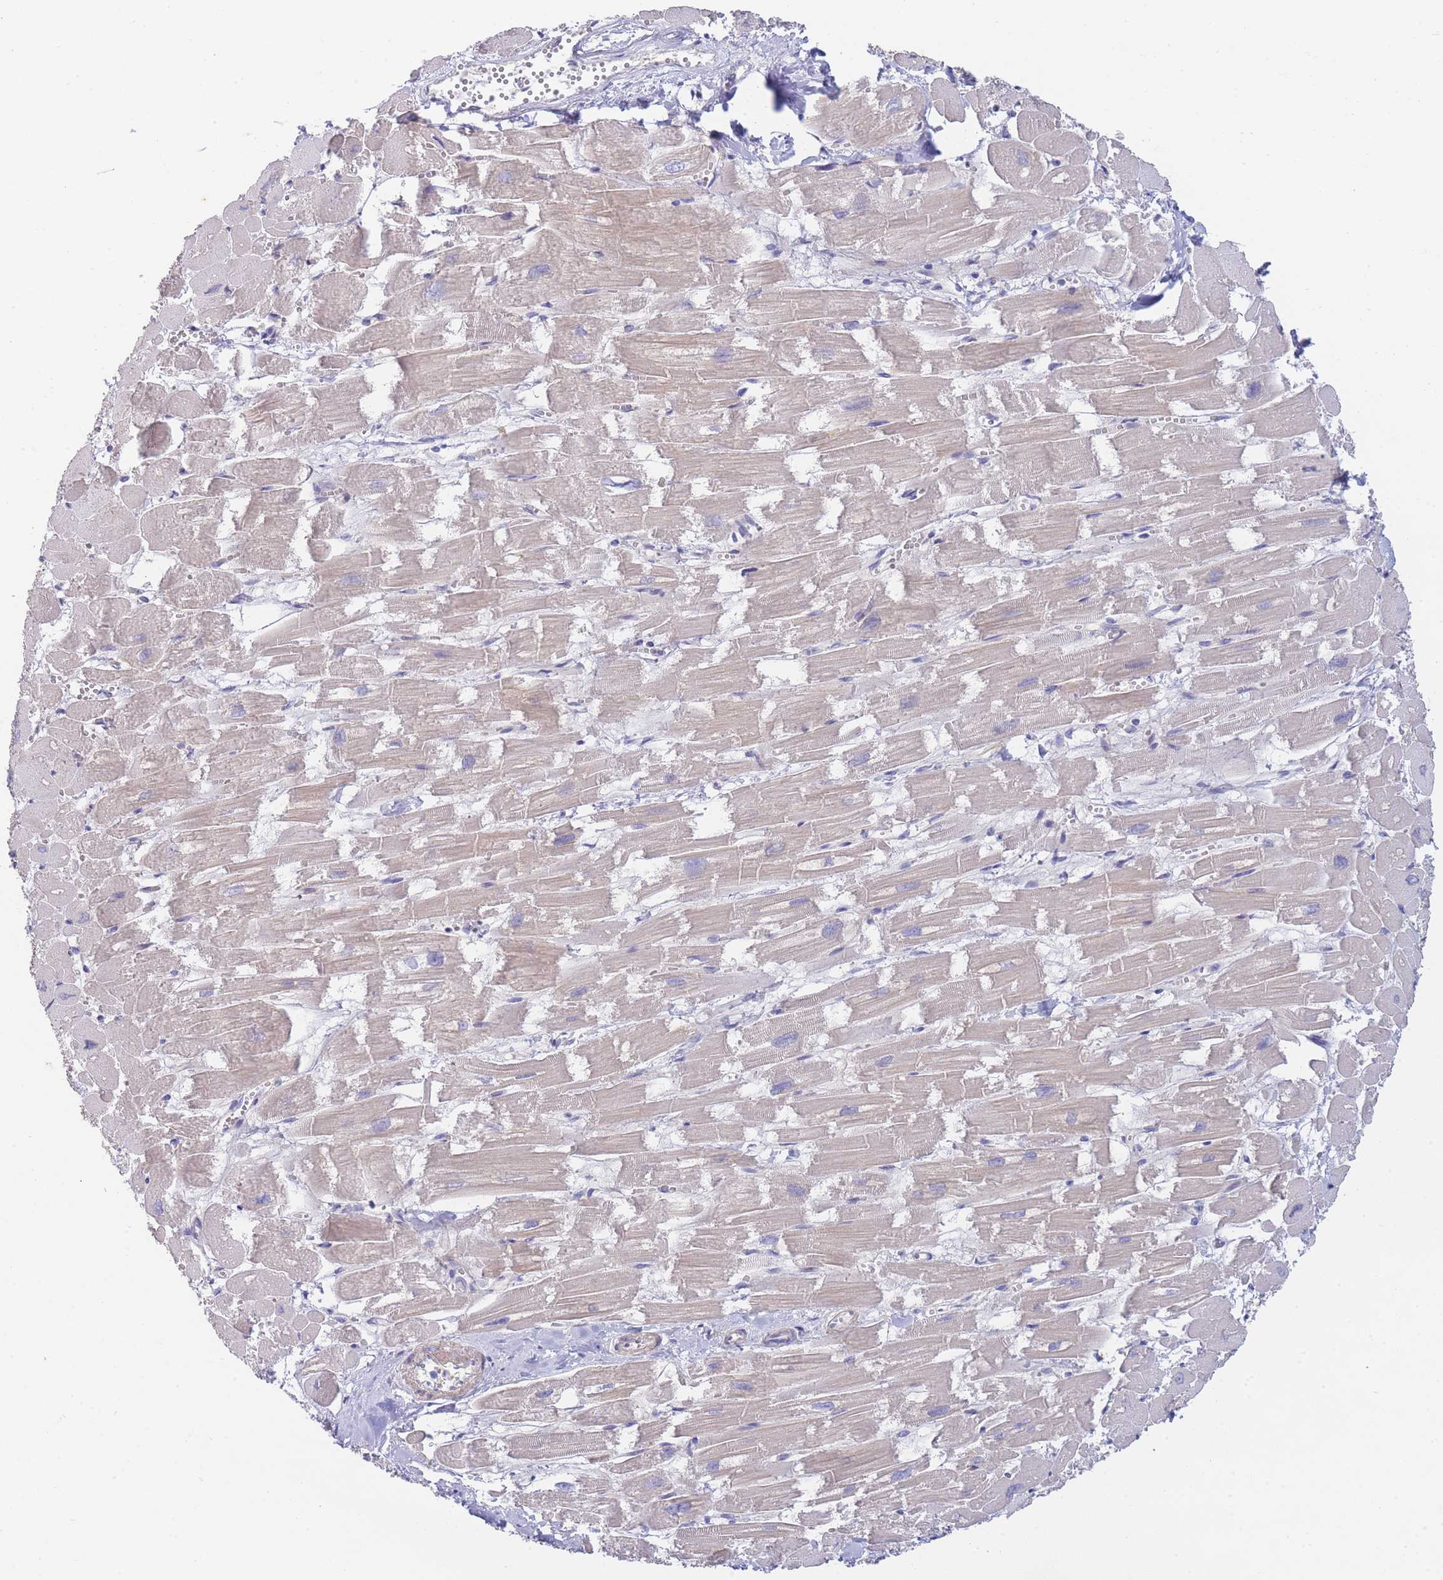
{"staining": {"intensity": "weak", "quantity": ">75%", "location": "cytoplasmic/membranous"}, "tissue": "heart muscle", "cell_type": "Cardiomyocytes", "image_type": "normal", "snomed": [{"axis": "morphology", "description": "Normal tissue, NOS"}, {"axis": "topography", "description": "Heart"}], "caption": "A high-resolution image shows immunohistochemistry staining of benign heart muscle, which demonstrates weak cytoplasmic/membranous staining in approximately >75% of cardiomyocytes. The protein of interest is shown in brown color, while the nuclei are stained blue.", "gene": "SUGT1", "patient": {"sex": "male", "age": 54}}